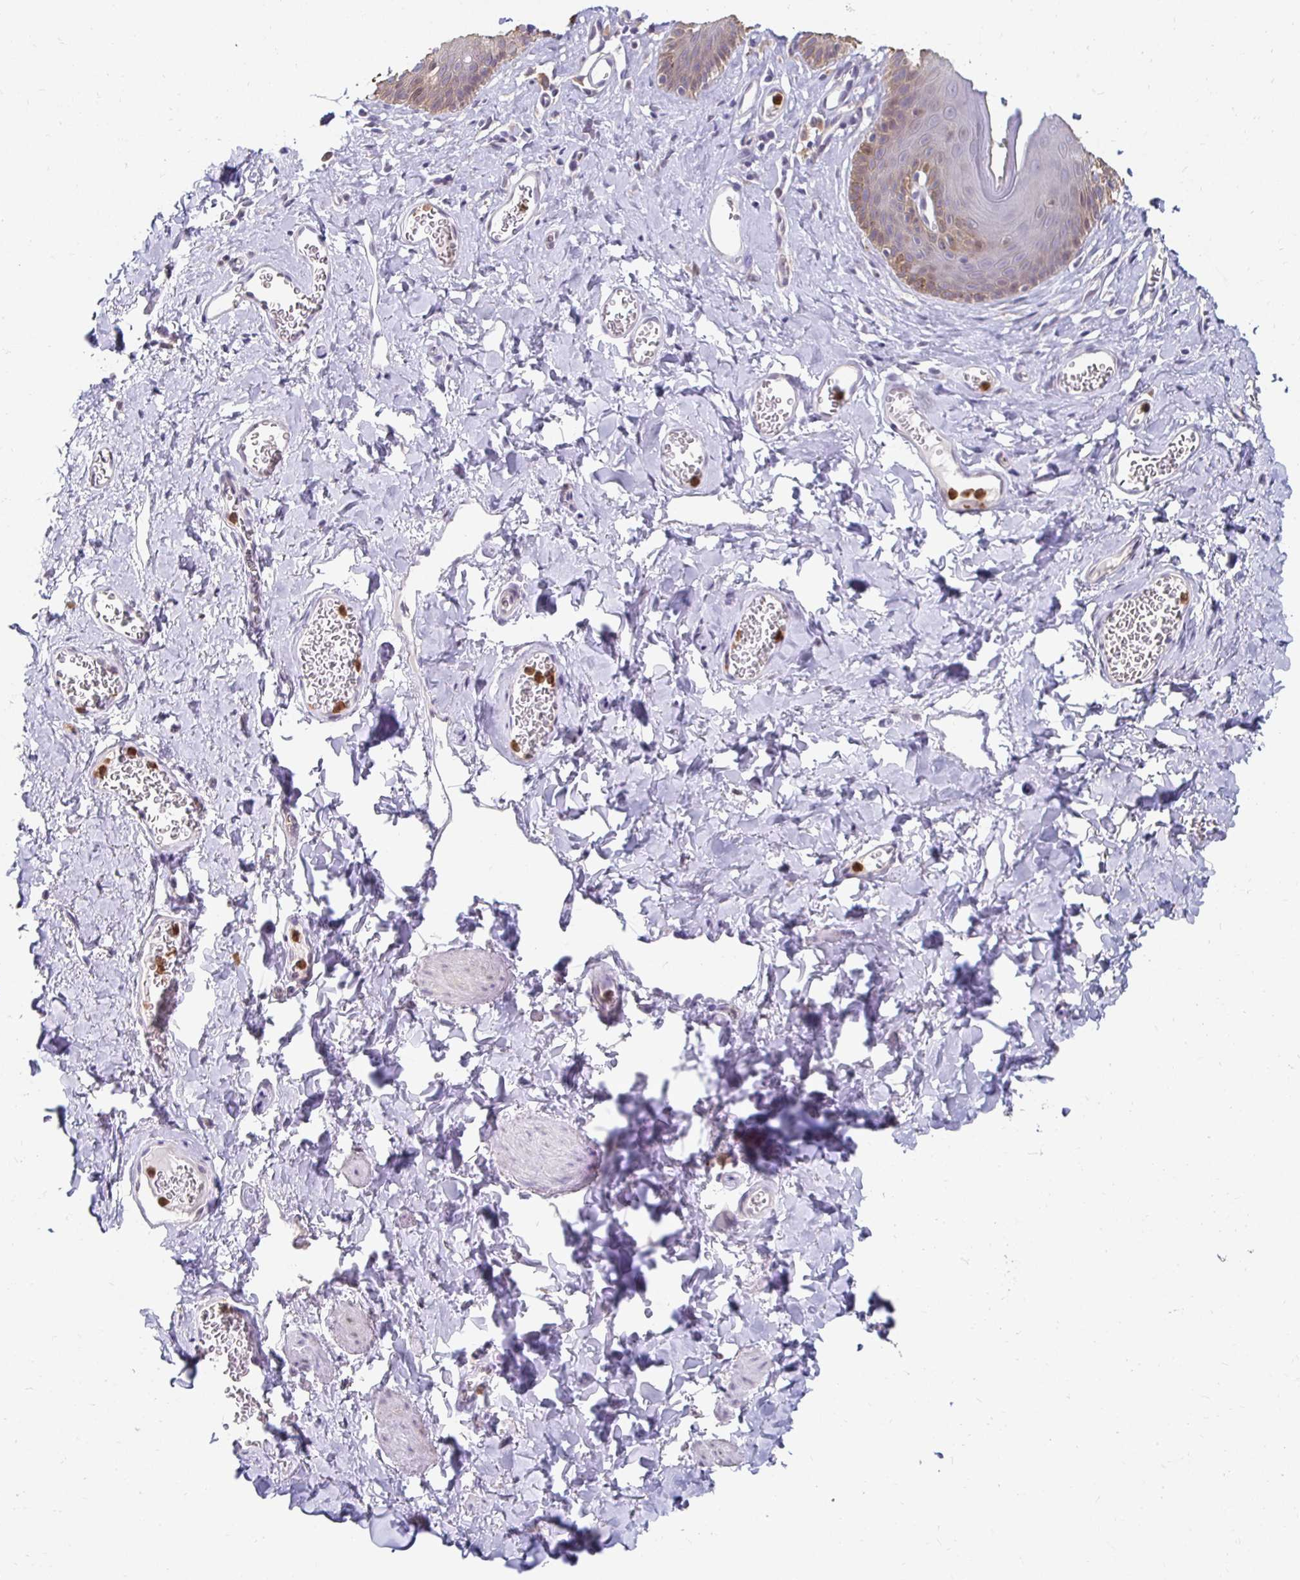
{"staining": {"intensity": "weak", "quantity": "<25%", "location": "cytoplasmic/membranous"}, "tissue": "skin", "cell_type": "Epidermal cells", "image_type": "normal", "snomed": [{"axis": "morphology", "description": "Normal tissue, NOS"}, {"axis": "topography", "description": "Vulva"}, {"axis": "topography", "description": "Peripheral nerve tissue"}], "caption": "Human skin stained for a protein using immunohistochemistry exhibits no expression in epidermal cells.", "gene": "PADI2", "patient": {"sex": "female", "age": 66}}